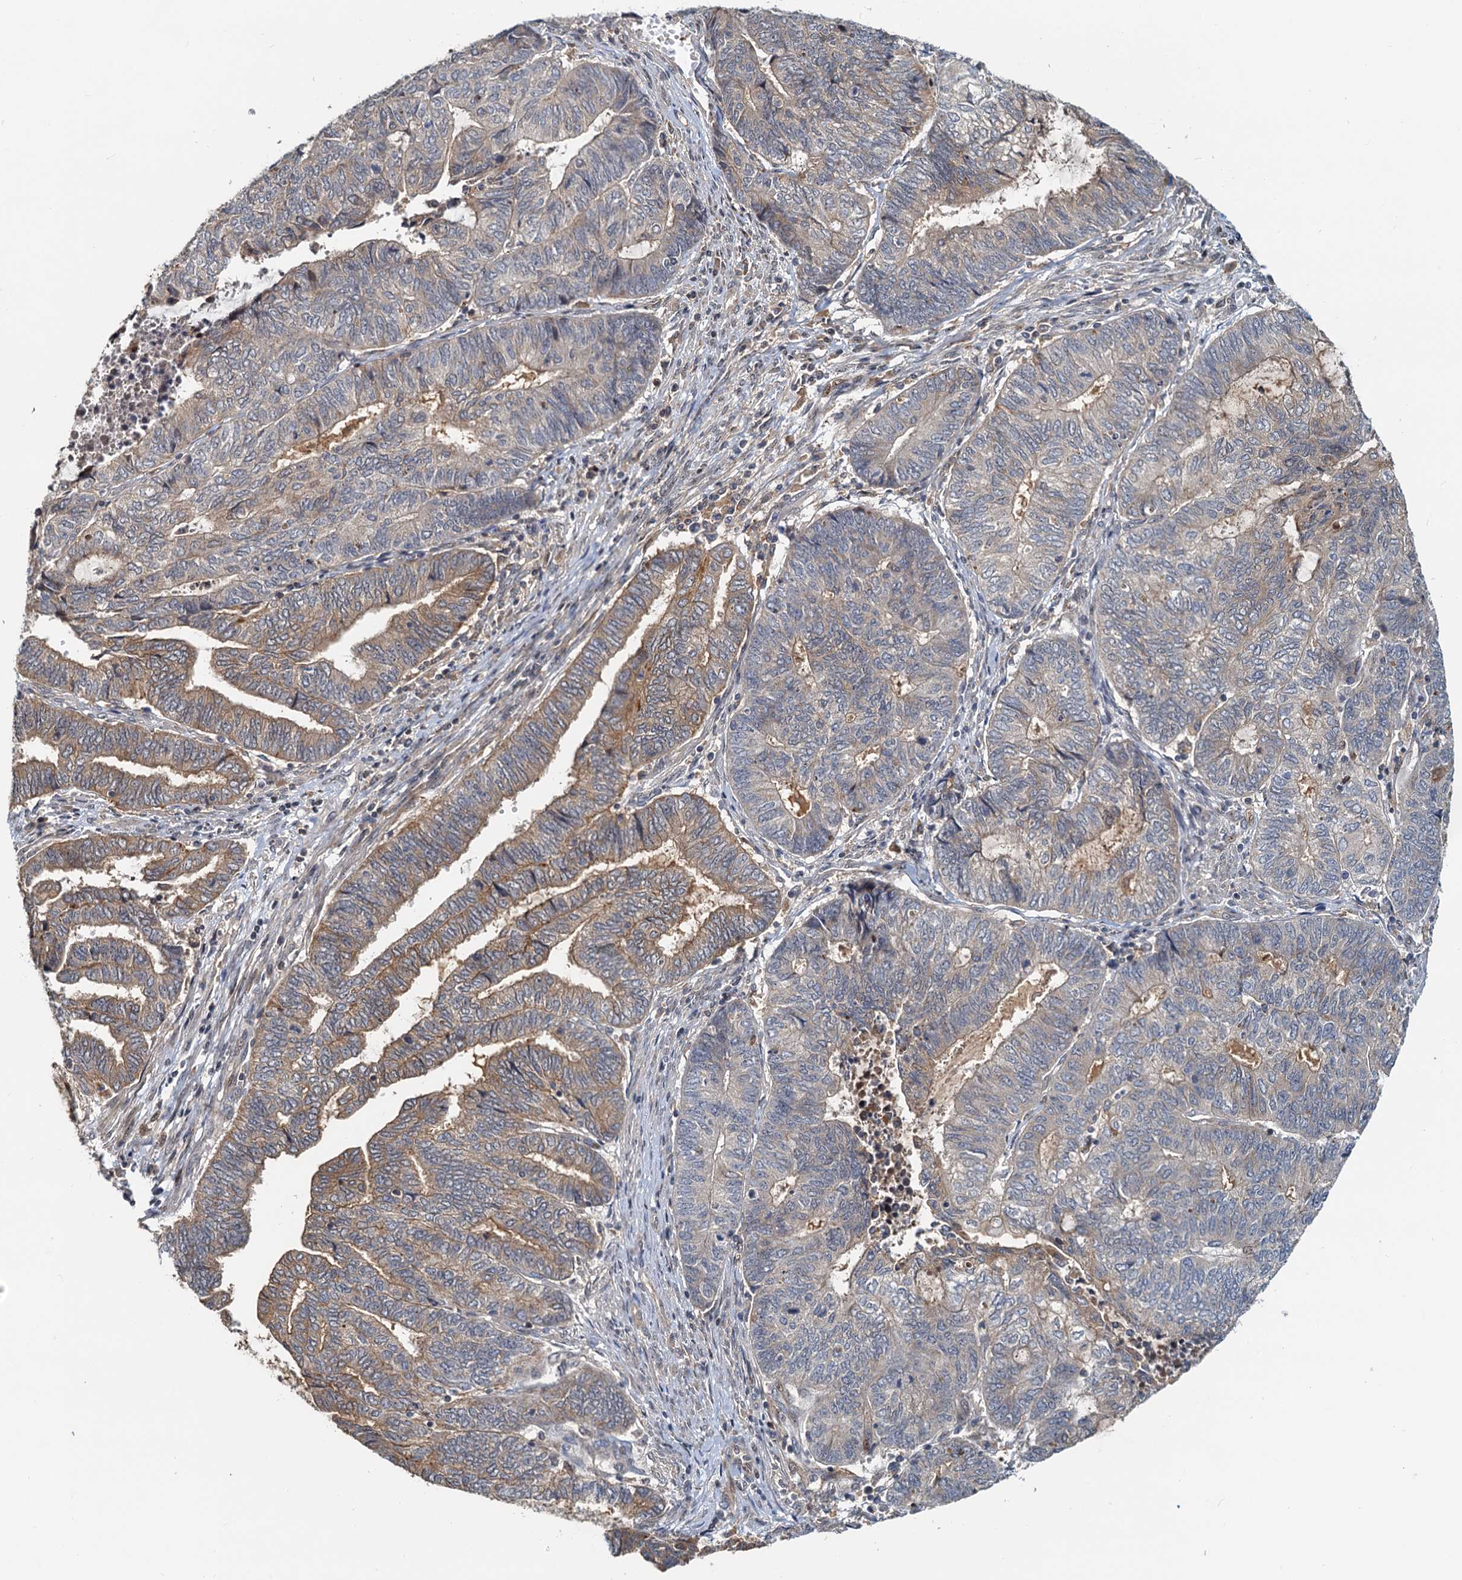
{"staining": {"intensity": "moderate", "quantity": "25%-75%", "location": "cytoplasmic/membranous"}, "tissue": "endometrial cancer", "cell_type": "Tumor cells", "image_type": "cancer", "snomed": [{"axis": "morphology", "description": "Adenocarcinoma, NOS"}, {"axis": "topography", "description": "Uterus"}, {"axis": "topography", "description": "Endometrium"}], "caption": "Endometrial cancer (adenocarcinoma) stained with immunohistochemistry displays moderate cytoplasmic/membranous staining in approximately 25%-75% of tumor cells. The staining was performed using DAB, with brown indicating positive protein expression. Nuclei are stained blue with hematoxylin.", "gene": "TOLLIP", "patient": {"sex": "female", "age": 70}}